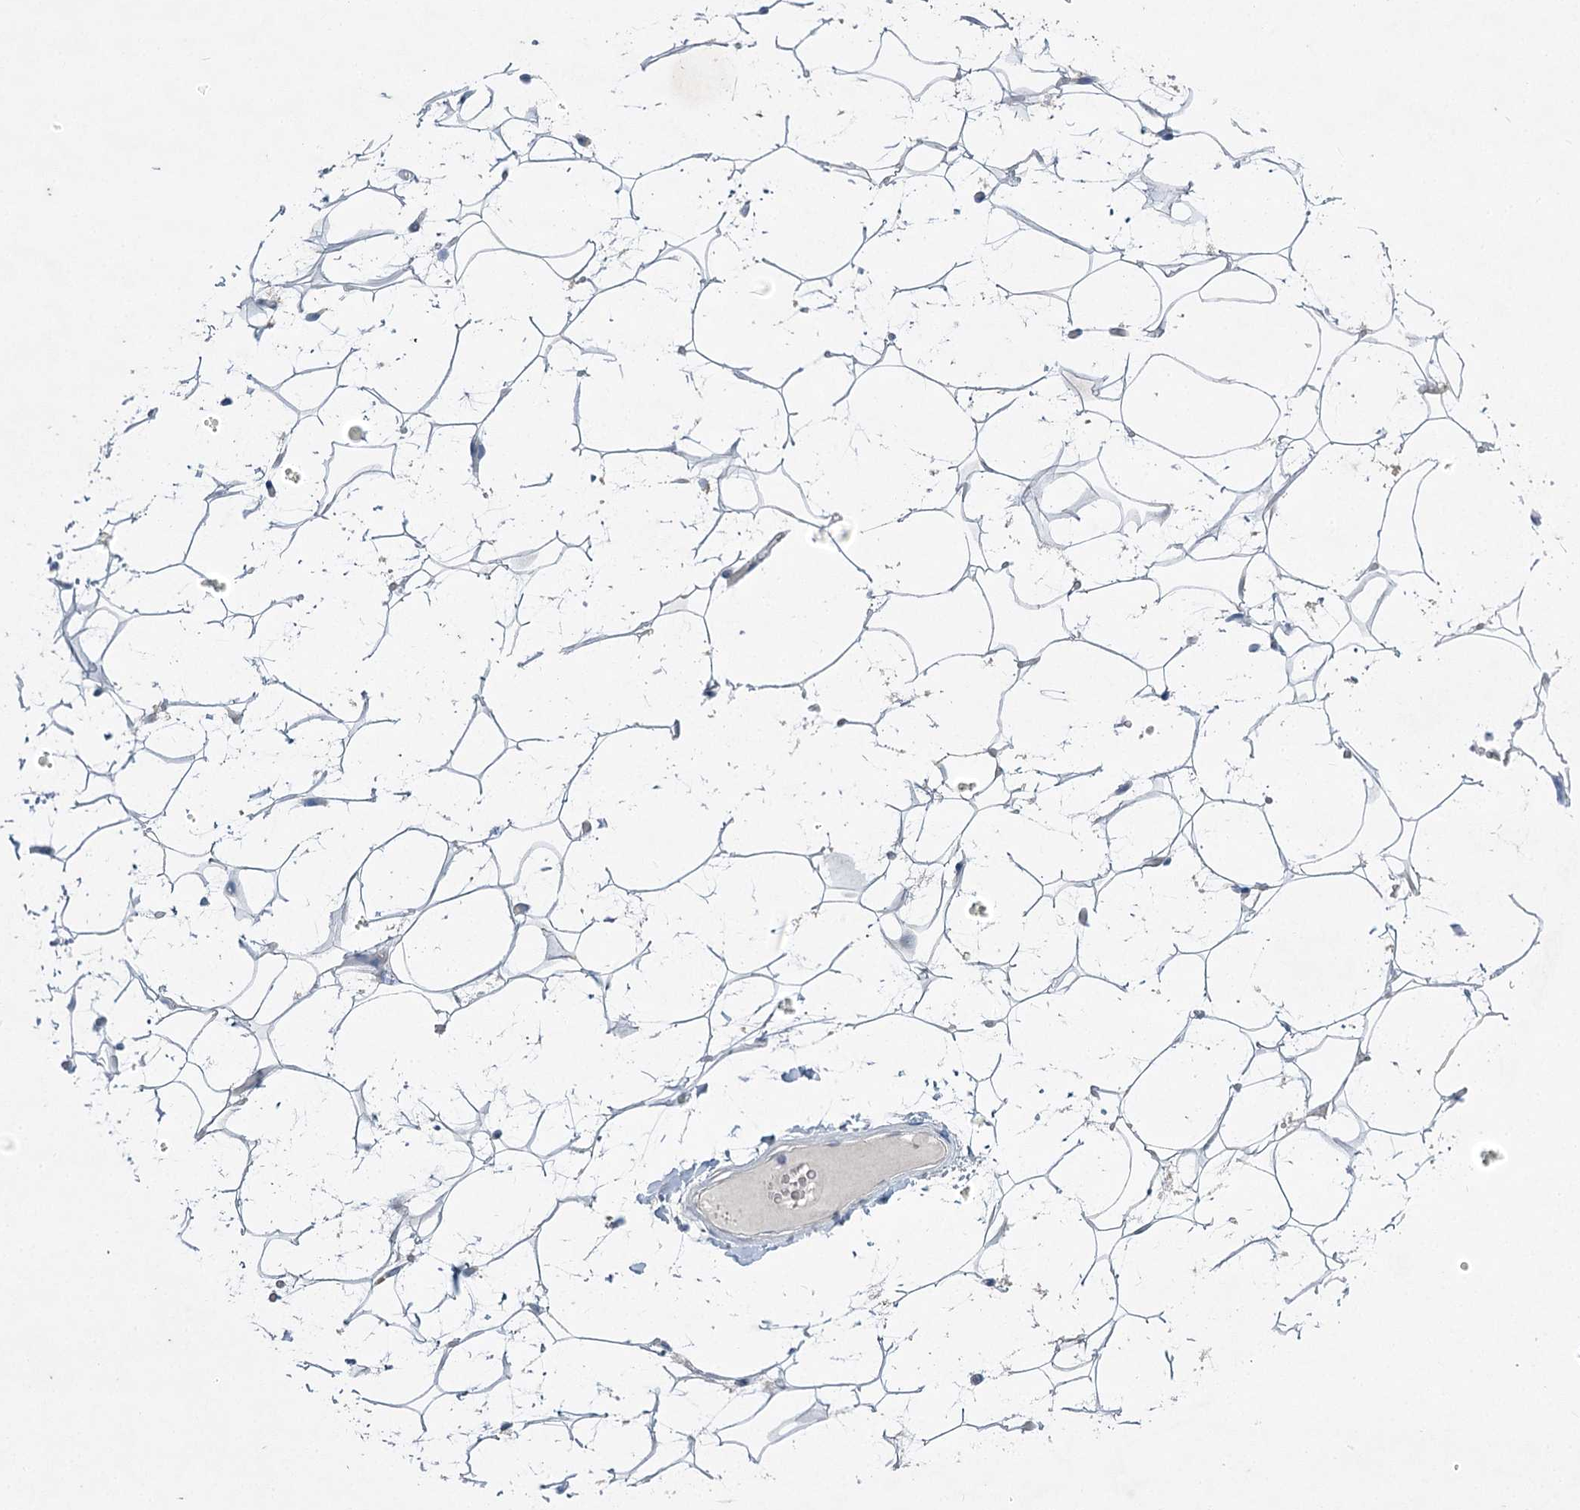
{"staining": {"intensity": "negative", "quantity": "none", "location": "none"}, "tissue": "adipose tissue", "cell_type": "Adipocytes", "image_type": "normal", "snomed": [{"axis": "morphology", "description": "Normal tissue, NOS"}, {"axis": "topography", "description": "Breast"}], "caption": "Adipose tissue stained for a protein using immunohistochemistry (IHC) displays no expression adipocytes.", "gene": "ABITRAM", "patient": {"sex": "female", "age": 26}}